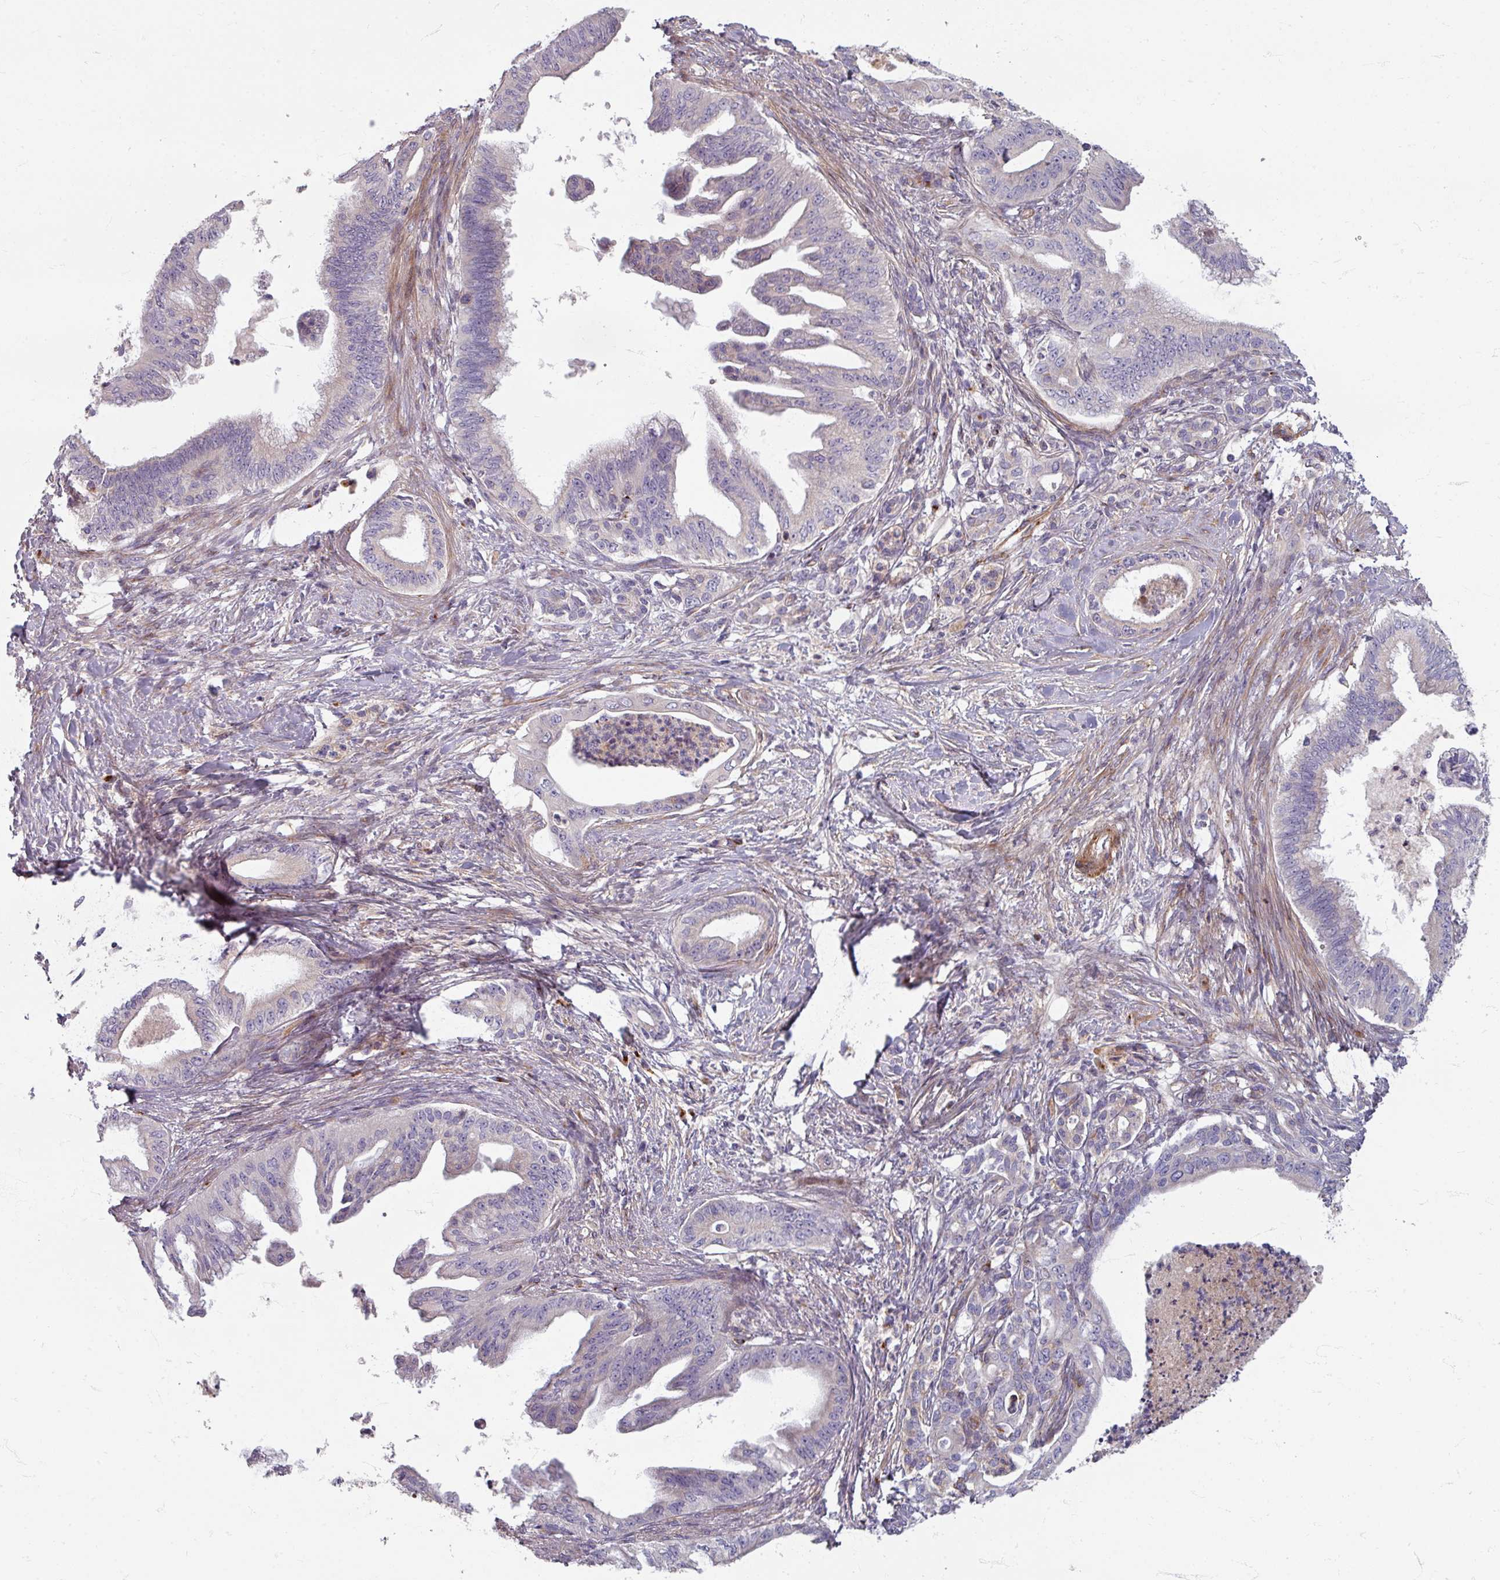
{"staining": {"intensity": "negative", "quantity": "none", "location": "none"}, "tissue": "pancreatic cancer", "cell_type": "Tumor cells", "image_type": "cancer", "snomed": [{"axis": "morphology", "description": "Adenocarcinoma, NOS"}, {"axis": "topography", "description": "Pancreas"}], "caption": "This is an immunohistochemistry histopathology image of human pancreatic cancer (adenocarcinoma). There is no positivity in tumor cells.", "gene": "GABARAPL1", "patient": {"sex": "male", "age": 58}}